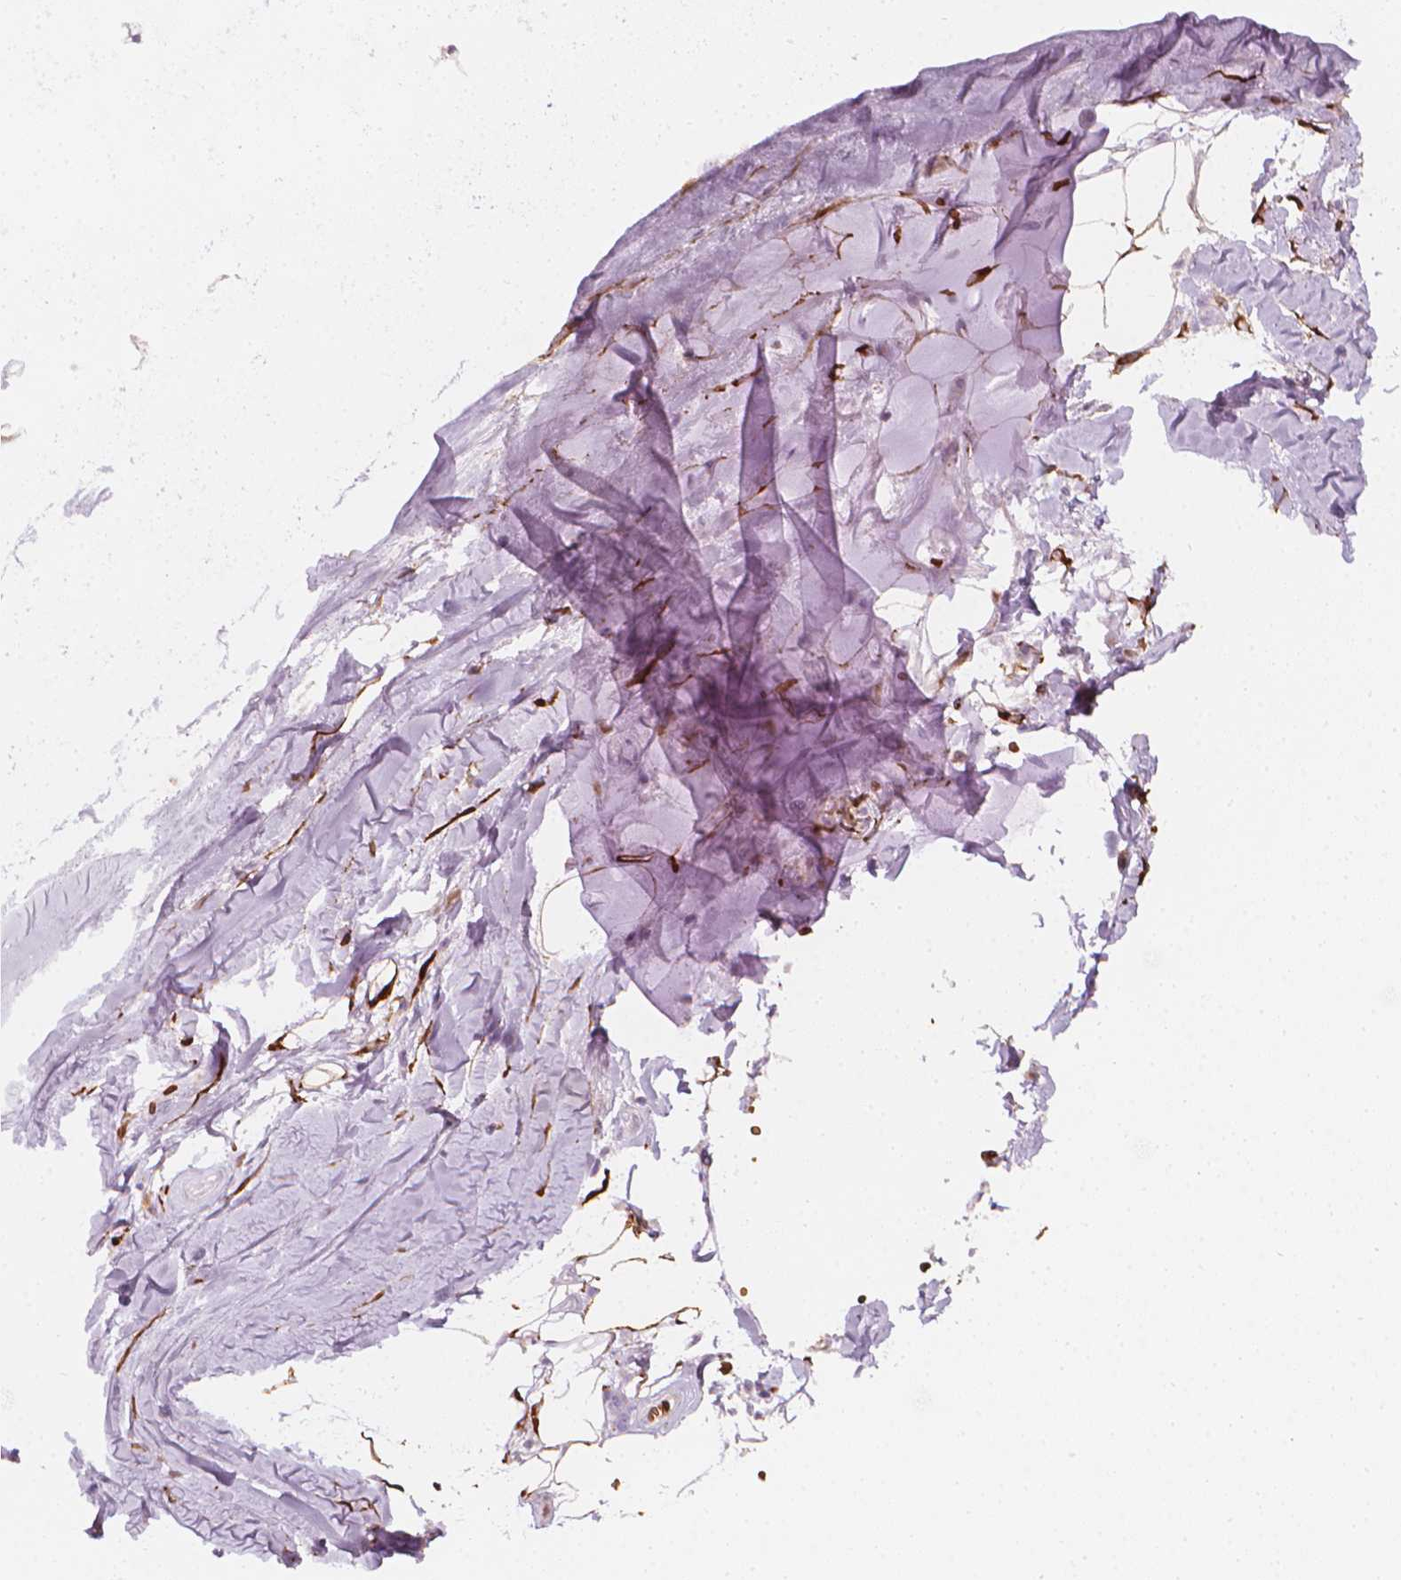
{"staining": {"intensity": "moderate", "quantity": "<25%", "location": "cytoplasmic/membranous"}, "tissue": "adipose tissue", "cell_type": "Adipocytes", "image_type": "normal", "snomed": [{"axis": "morphology", "description": "Normal tissue, NOS"}, {"axis": "morphology", "description": "Squamous cell carcinoma, NOS"}, {"axis": "topography", "description": "Cartilage tissue"}, {"axis": "topography", "description": "Bronchus"}, {"axis": "topography", "description": "Lung"}], "caption": "An IHC image of normal tissue is shown. Protein staining in brown highlights moderate cytoplasmic/membranous positivity in adipose tissue within adipocytes.", "gene": "CES1", "patient": {"sex": "male", "age": 66}}